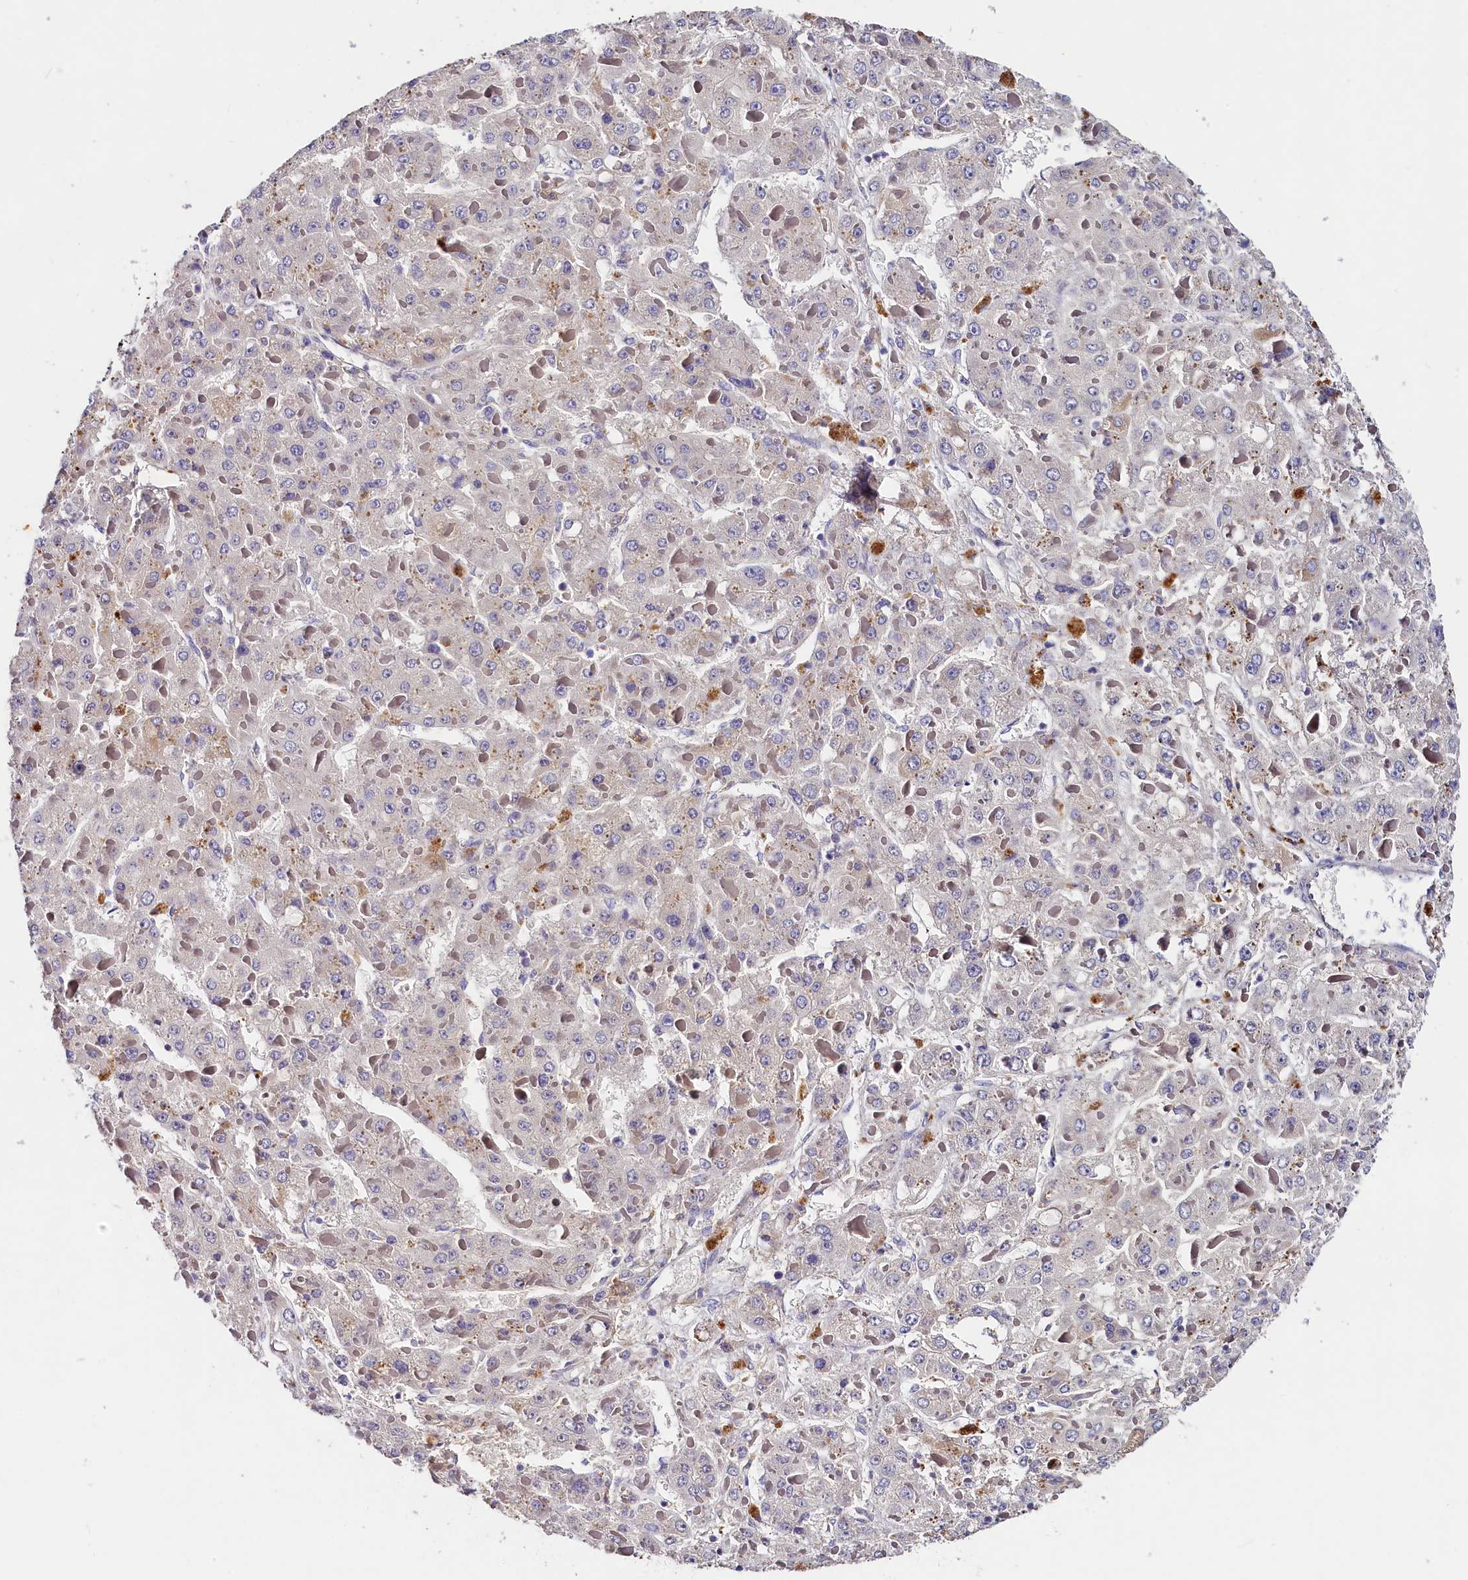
{"staining": {"intensity": "negative", "quantity": "none", "location": "none"}, "tissue": "liver cancer", "cell_type": "Tumor cells", "image_type": "cancer", "snomed": [{"axis": "morphology", "description": "Carcinoma, Hepatocellular, NOS"}, {"axis": "topography", "description": "Liver"}], "caption": "This is an immunohistochemistry (IHC) image of human liver cancer. There is no expression in tumor cells.", "gene": "ST7L", "patient": {"sex": "female", "age": 73}}